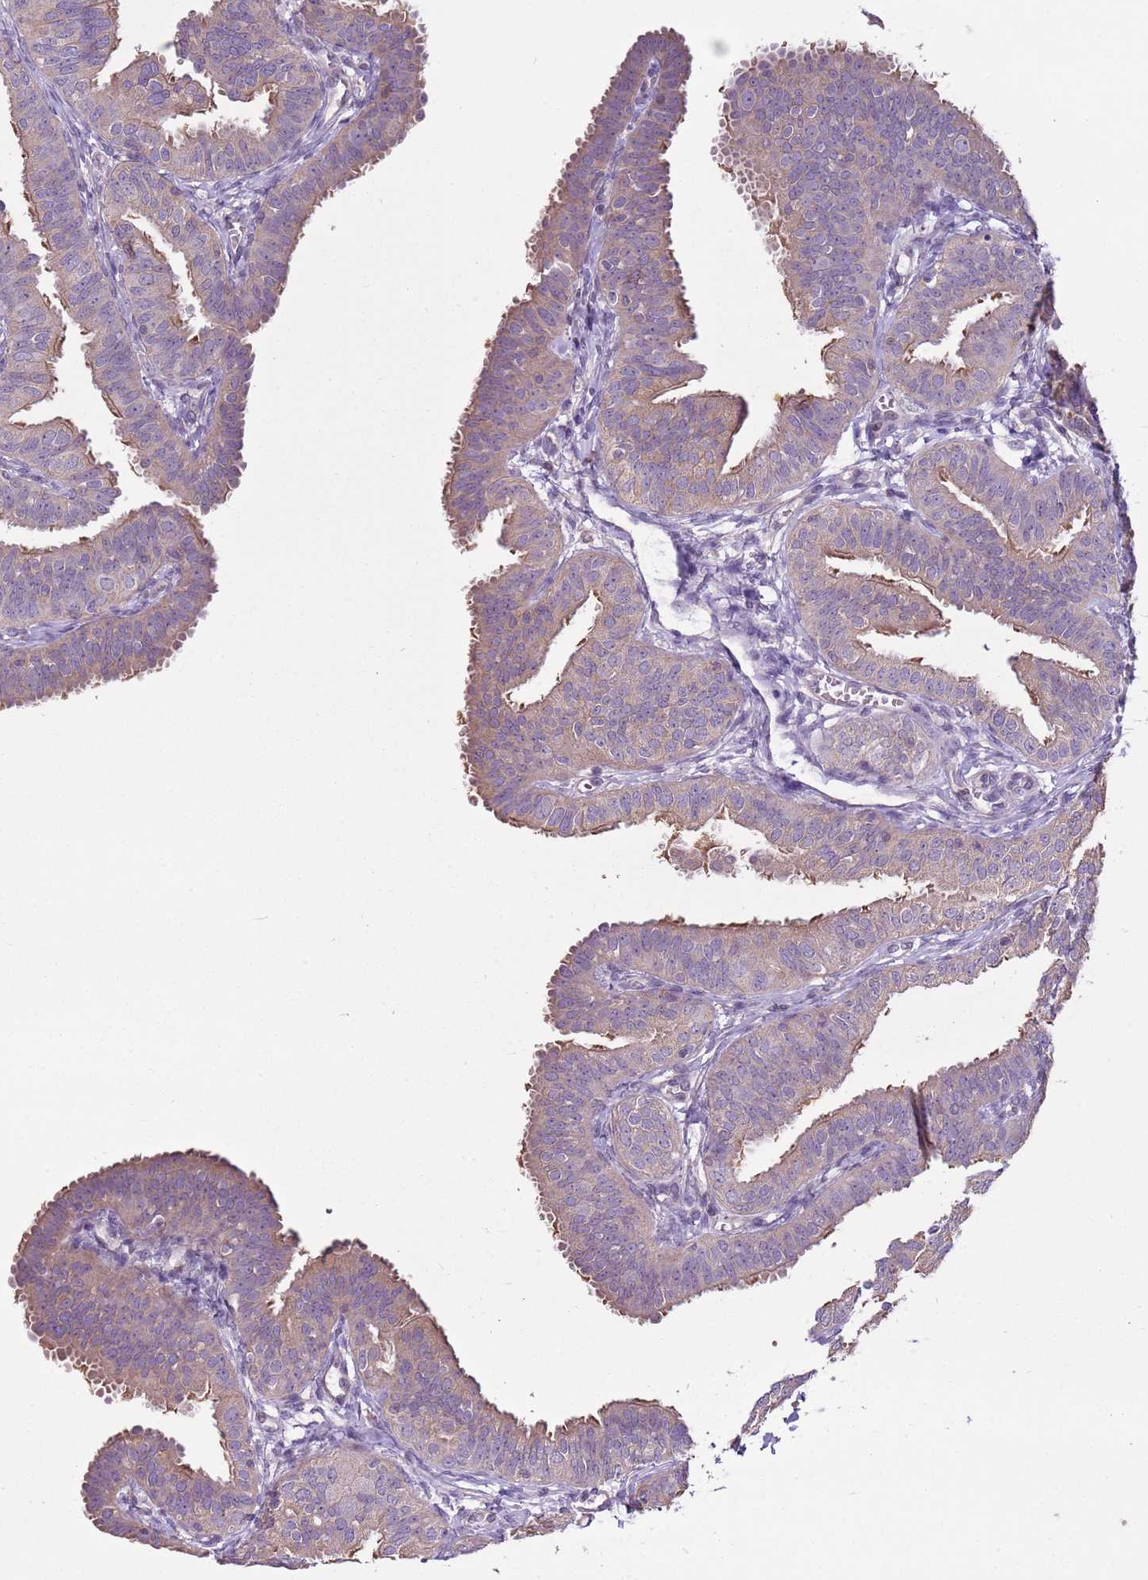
{"staining": {"intensity": "moderate", "quantity": "25%-75%", "location": "cytoplasmic/membranous"}, "tissue": "fallopian tube", "cell_type": "Glandular cells", "image_type": "normal", "snomed": [{"axis": "morphology", "description": "Normal tissue, NOS"}, {"axis": "topography", "description": "Fallopian tube"}], "caption": "High-power microscopy captured an immunohistochemistry photomicrograph of benign fallopian tube, revealing moderate cytoplasmic/membranous positivity in approximately 25%-75% of glandular cells.", "gene": "CAPN9", "patient": {"sex": "female", "age": 35}}